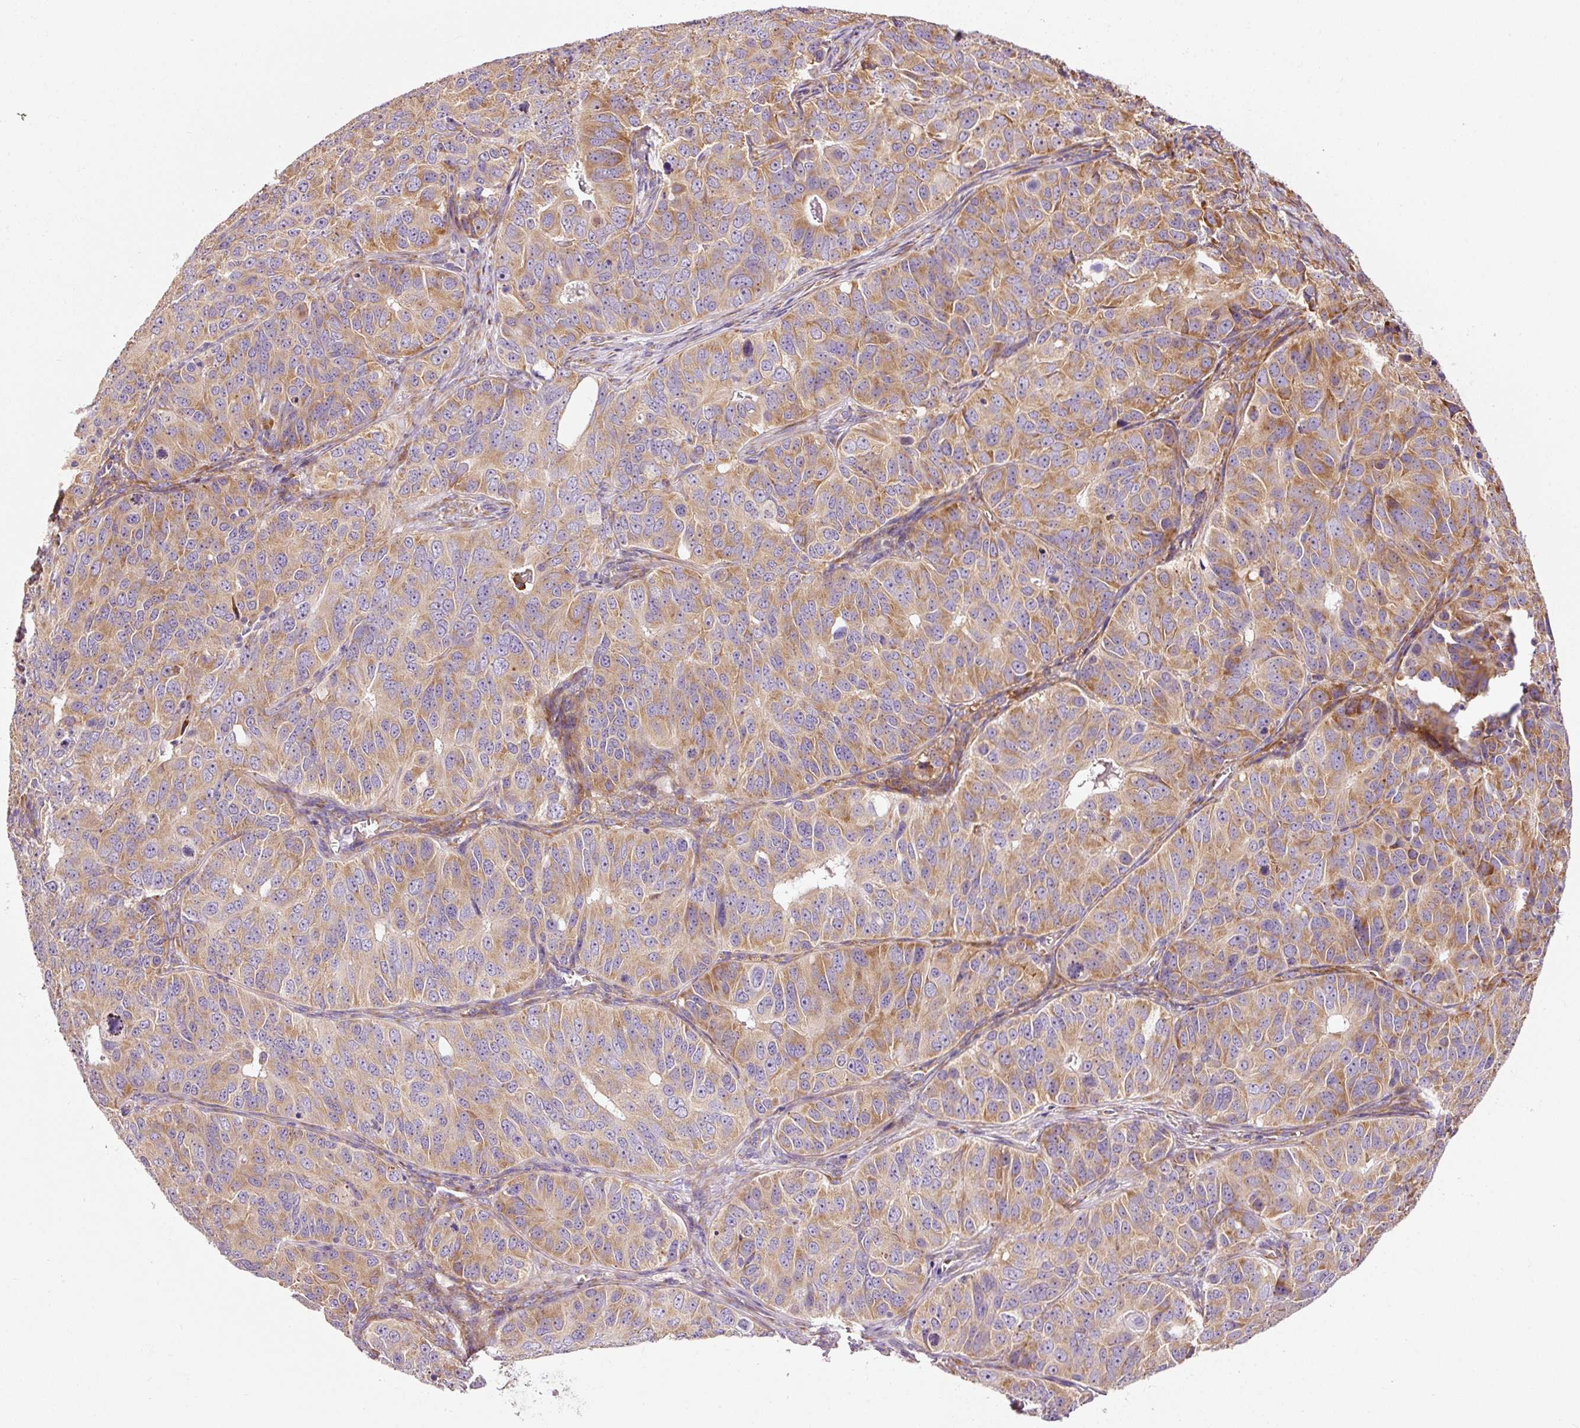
{"staining": {"intensity": "moderate", "quantity": ">75%", "location": "cytoplasmic/membranous"}, "tissue": "ovarian cancer", "cell_type": "Tumor cells", "image_type": "cancer", "snomed": [{"axis": "morphology", "description": "Carcinoma, endometroid"}, {"axis": "topography", "description": "Ovary"}], "caption": "Ovarian cancer stained with IHC demonstrates moderate cytoplasmic/membranous expression in about >75% of tumor cells.", "gene": "RPL10A", "patient": {"sex": "female", "age": 51}}